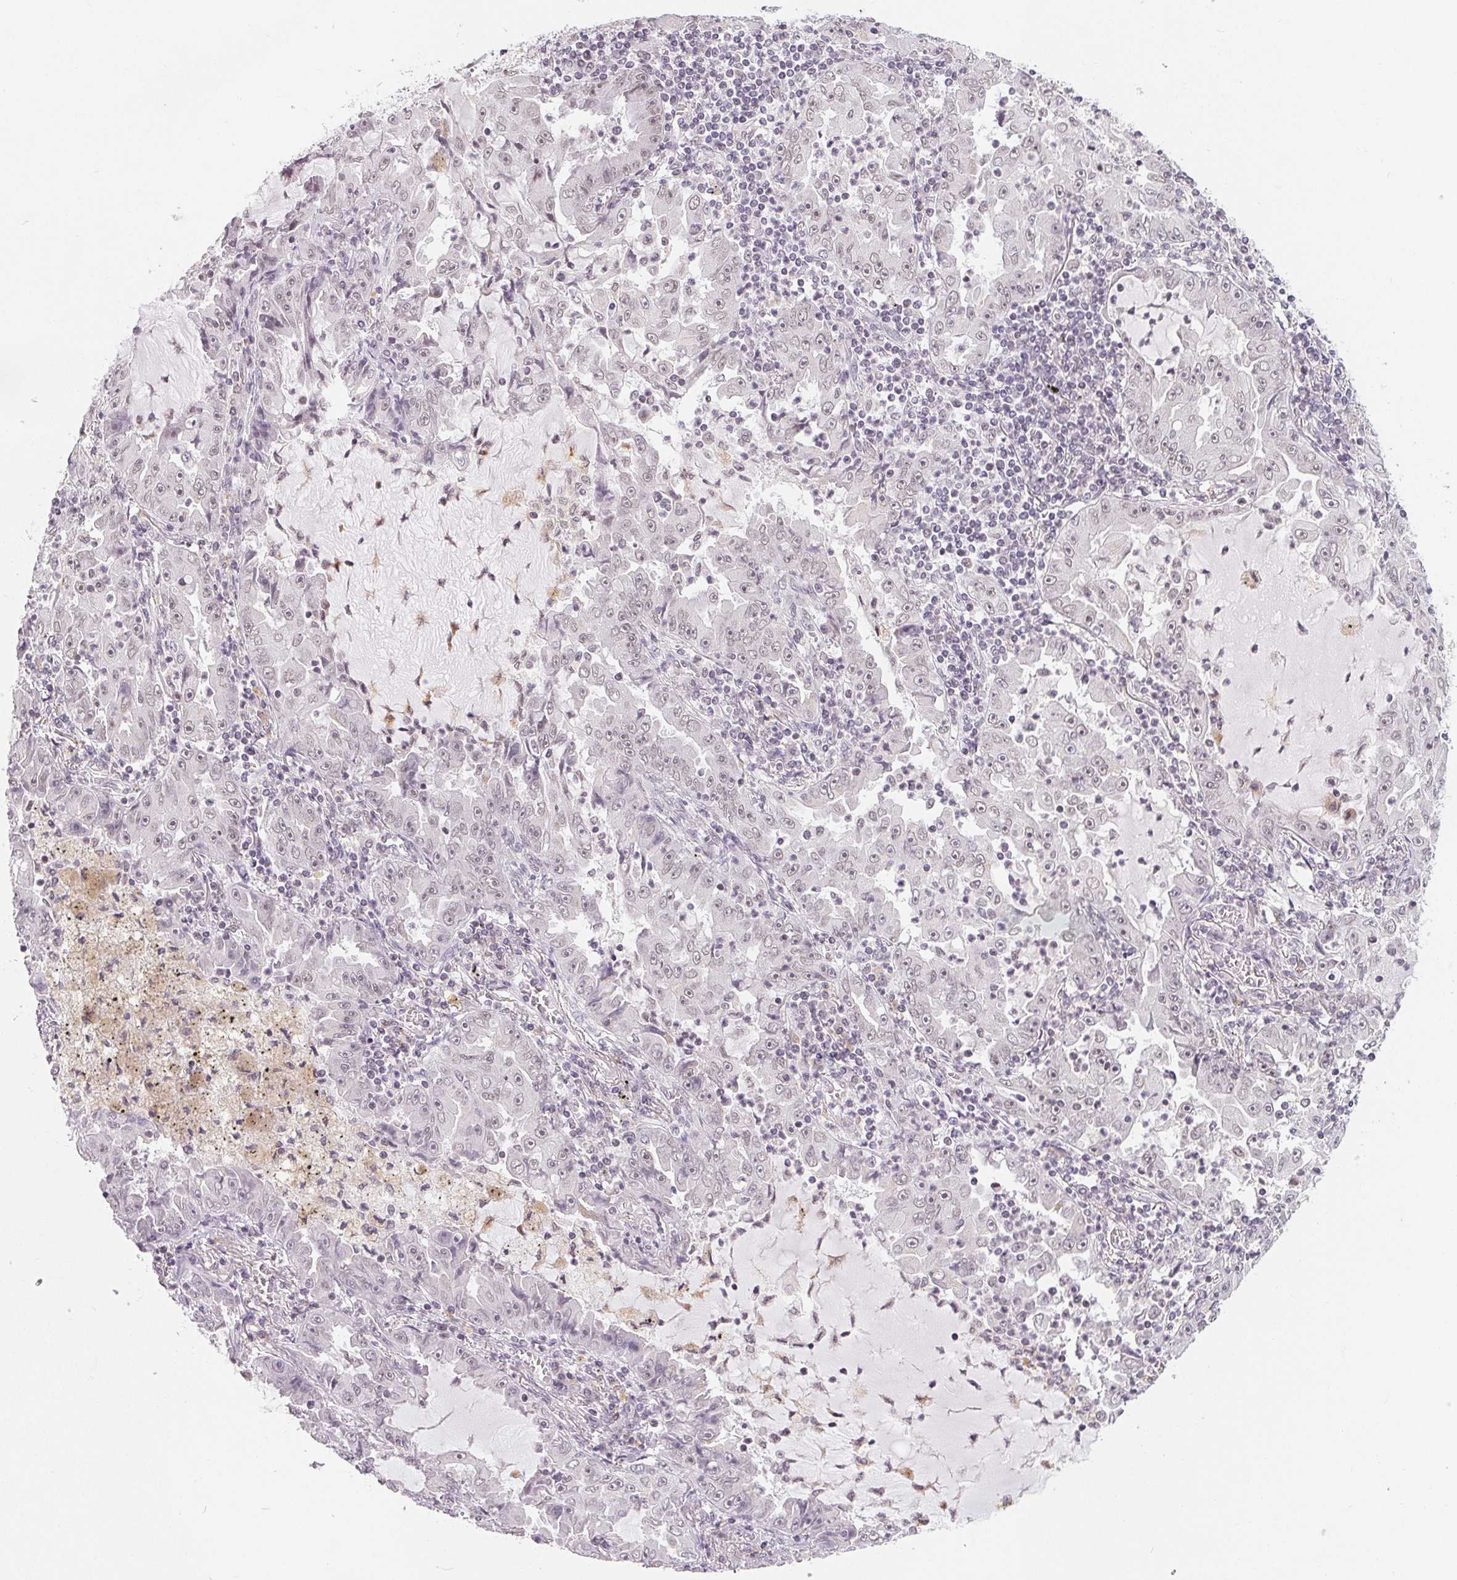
{"staining": {"intensity": "negative", "quantity": "none", "location": "none"}, "tissue": "lung cancer", "cell_type": "Tumor cells", "image_type": "cancer", "snomed": [{"axis": "morphology", "description": "Adenocarcinoma, NOS"}, {"axis": "topography", "description": "Lung"}], "caption": "The immunohistochemistry (IHC) photomicrograph has no significant expression in tumor cells of lung cancer (adenocarcinoma) tissue.", "gene": "NXF3", "patient": {"sex": "female", "age": 52}}